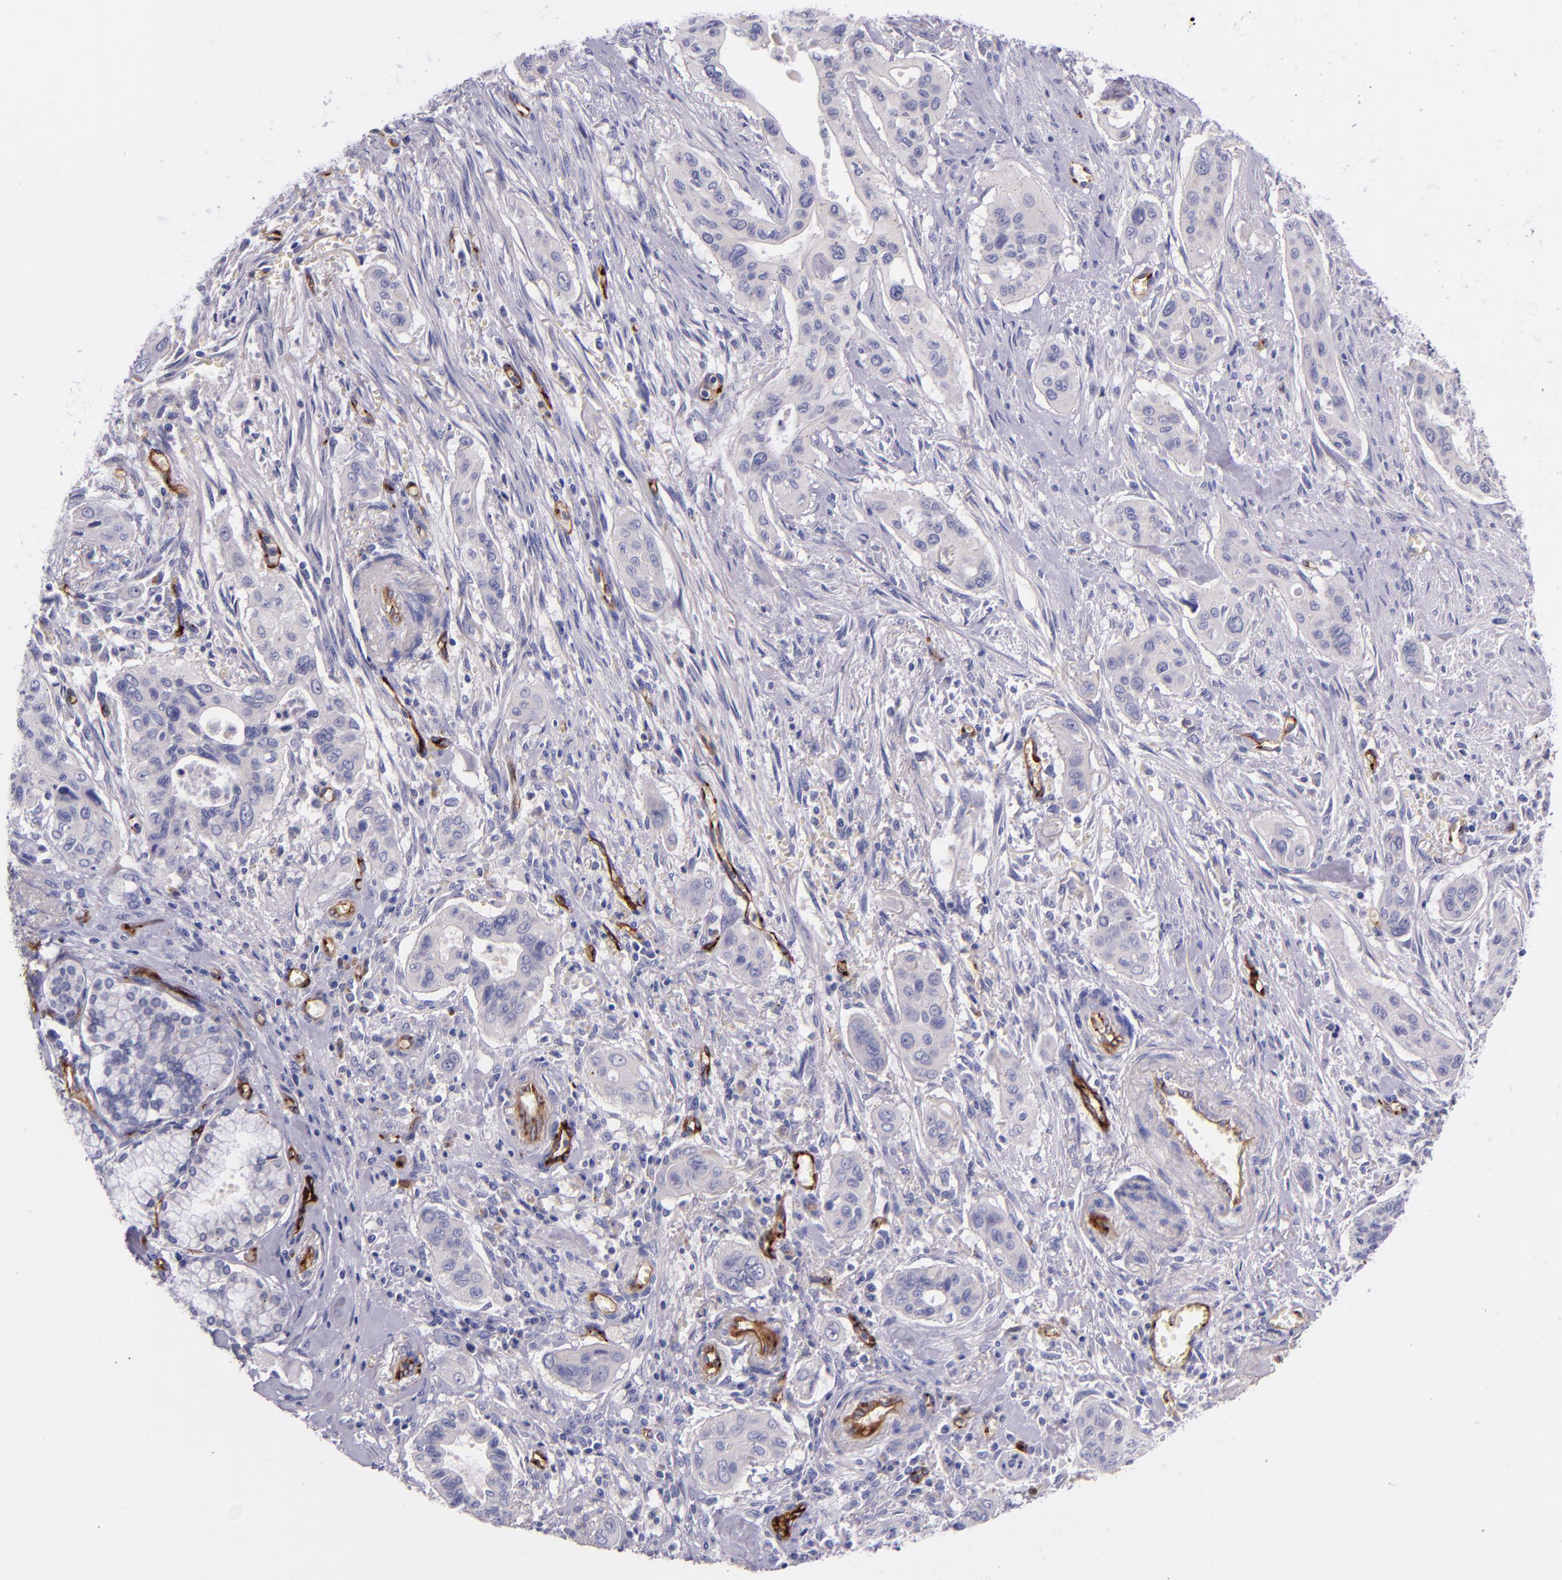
{"staining": {"intensity": "negative", "quantity": "none", "location": "none"}, "tissue": "pancreatic cancer", "cell_type": "Tumor cells", "image_type": "cancer", "snomed": [{"axis": "morphology", "description": "Adenocarcinoma, NOS"}, {"axis": "topography", "description": "Pancreas"}], "caption": "Tumor cells are negative for brown protein staining in pancreatic cancer. The staining is performed using DAB (3,3'-diaminobenzidine) brown chromogen with nuclei counter-stained in using hematoxylin.", "gene": "NOS3", "patient": {"sex": "male", "age": 77}}